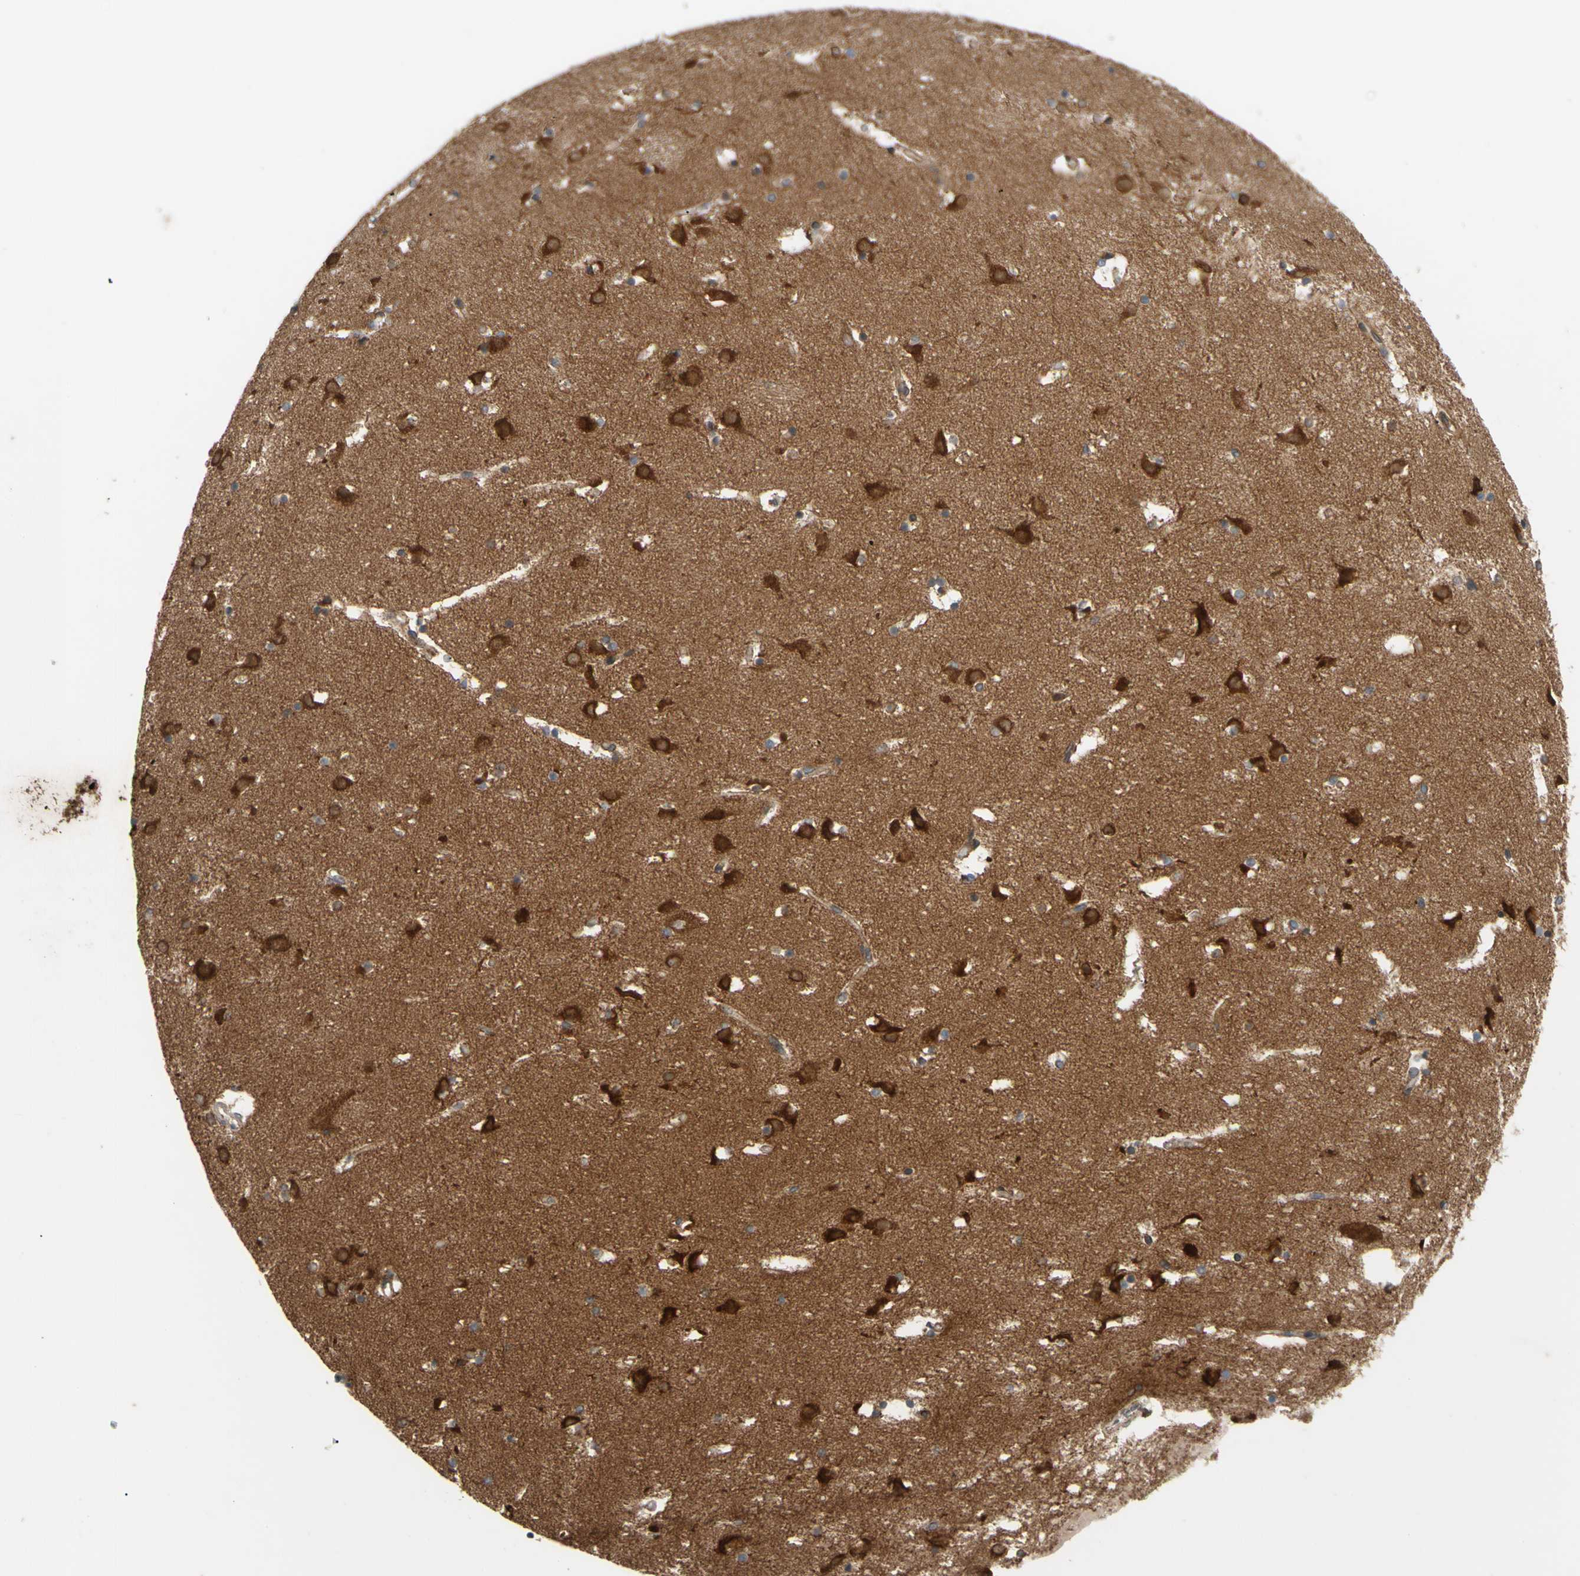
{"staining": {"intensity": "moderate", "quantity": "25%-75%", "location": "cytoplasmic/membranous"}, "tissue": "caudate", "cell_type": "Glial cells", "image_type": "normal", "snomed": [{"axis": "morphology", "description": "Normal tissue, NOS"}, {"axis": "topography", "description": "Lateral ventricle wall"}], "caption": "IHC of unremarkable human caudate reveals medium levels of moderate cytoplasmic/membranous positivity in approximately 25%-75% of glial cells.", "gene": "PRAF2", "patient": {"sex": "male", "age": 45}}